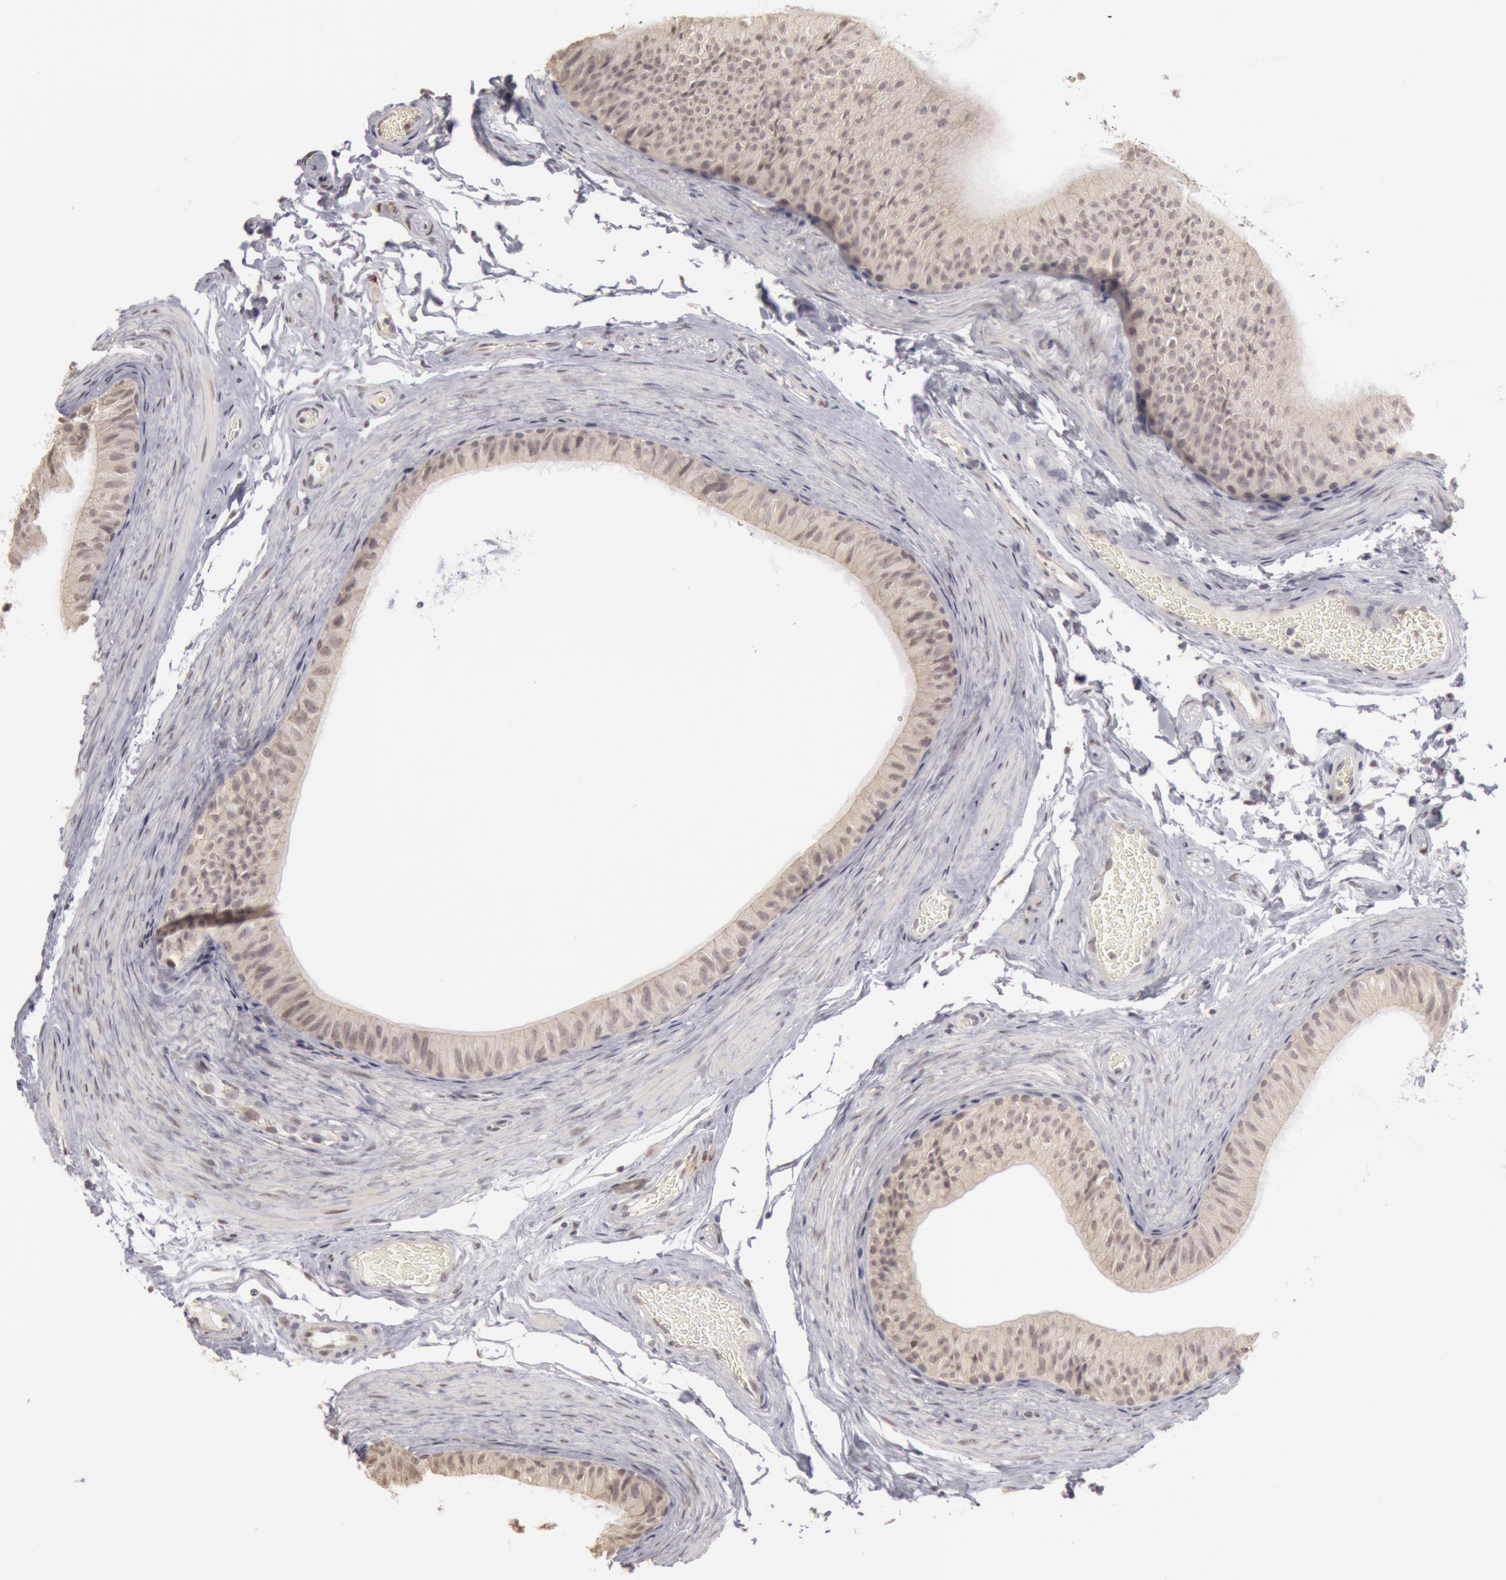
{"staining": {"intensity": "negative", "quantity": "none", "location": "none"}, "tissue": "epididymis", "cell_type": "Glandular cells", "image_type": "normal", "snomed": [{"axis": "morphology", "description": "Normal tissue, NOS"}, {"axis": "topography", "description": "Testis"}, {"axis": "topography", "description": "Epididymis"}], "caption": "DAB (3,3'-diaminobenzidine) immunohistochemical staining of unremarkable human epididymis displays no significant staining in glandular cells. The staining is performed using DAB brown chromogen with nuclei counter-stained in using hematoxylin.", "gene": "RIMBP3B", "patient": {"sex": "male", "age": 36}}